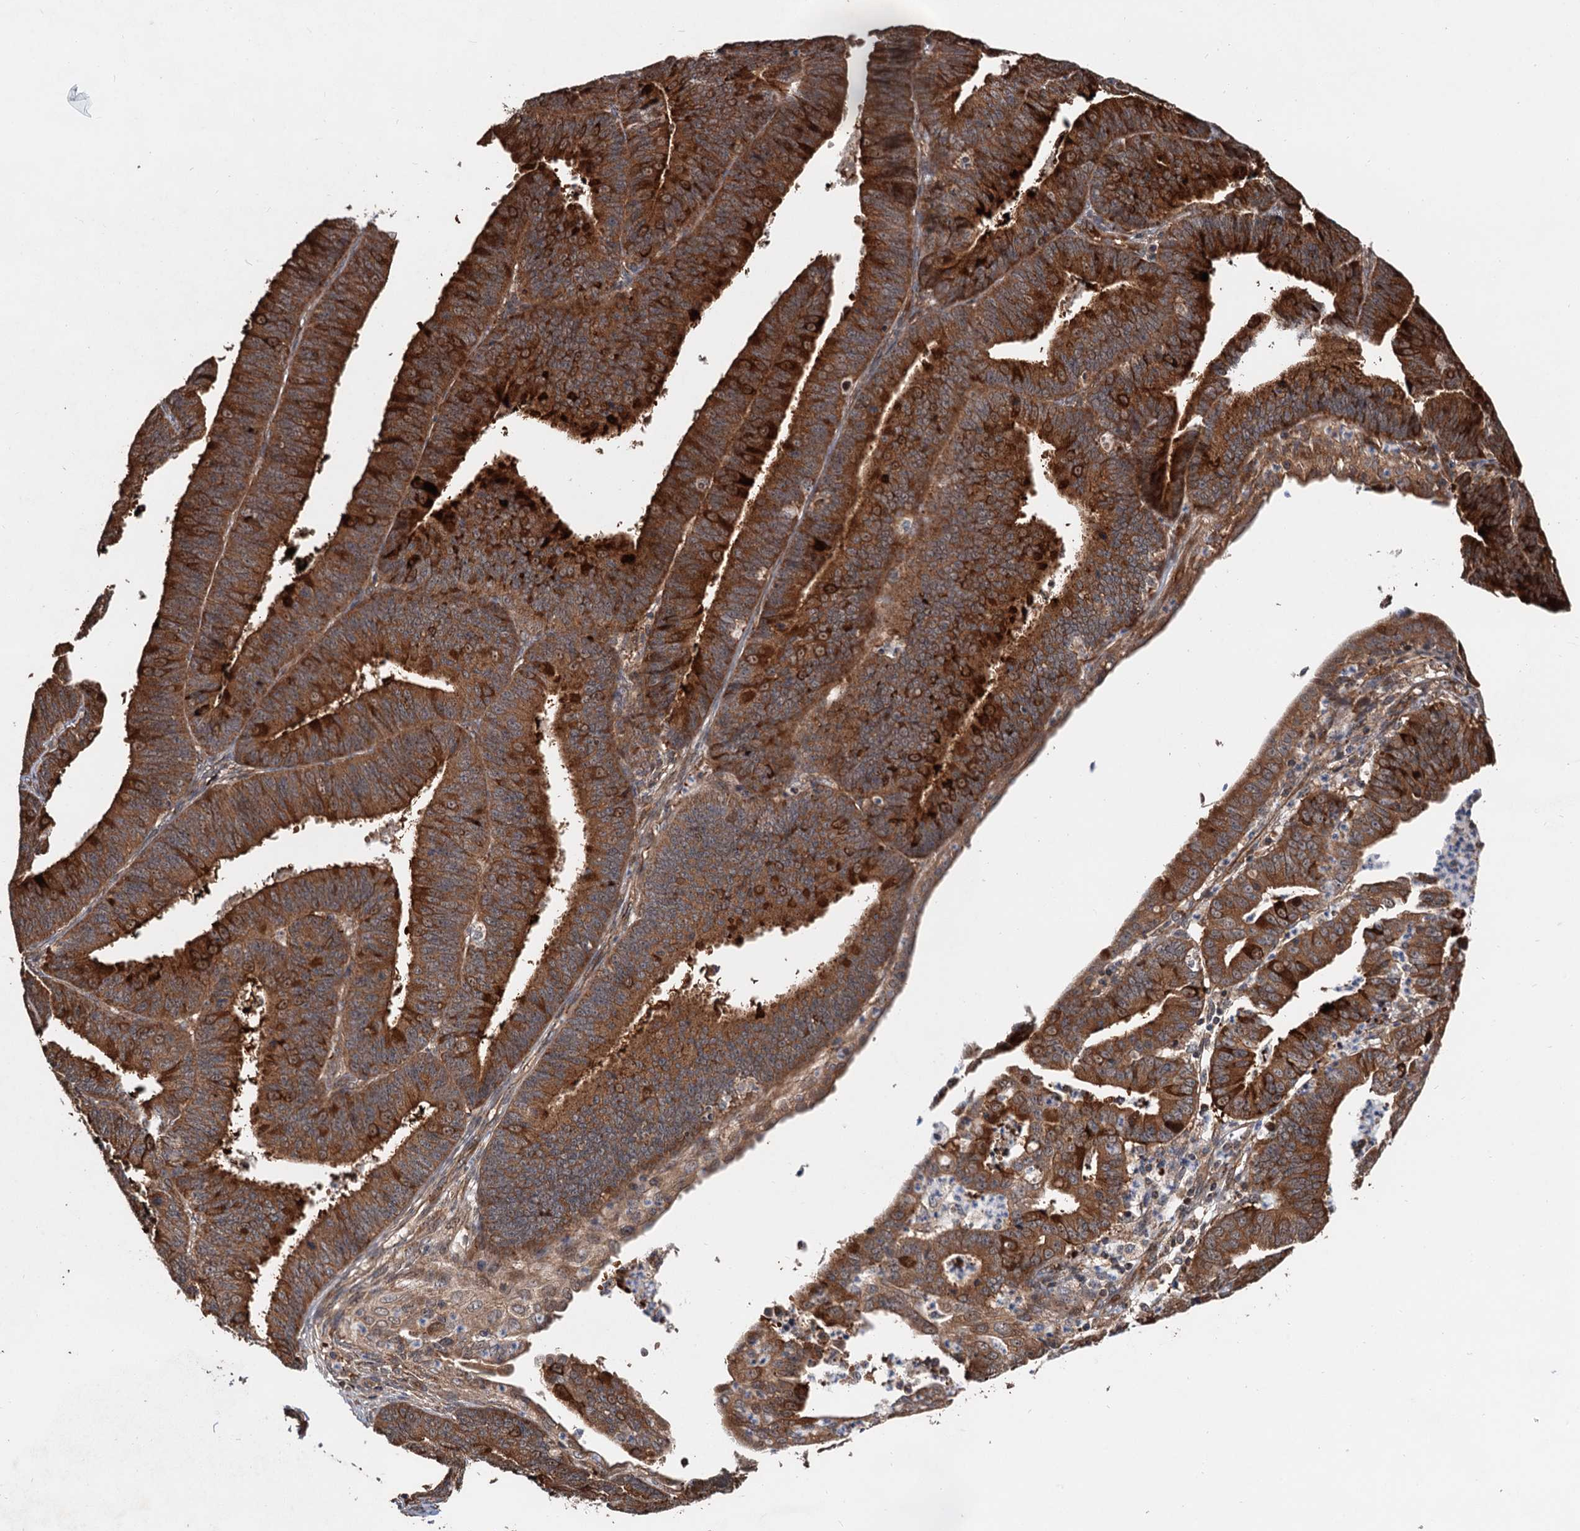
{"staining": {"intensity": "strong", "quantity": ">75%", "location": "cytoplasmic/membranous"}, "tissue": "endometrial cancer", "cell_type": "Tumor cells", "image_type": "cancer", "snomed": [{"axis": "morphology", "description": "Adenocarcinoma, NOS"}, {"axis": "topography", "description": "Endometrium"}], "caption": "Approximately >75% of tumor cells in human endometrial cancer exhibit strong cytoplasmic/membranous protein positivity as visualized by brown immunohistochemical staining.", "gene": "DEXI", "patient": {"sex": "female", "age": 73}}